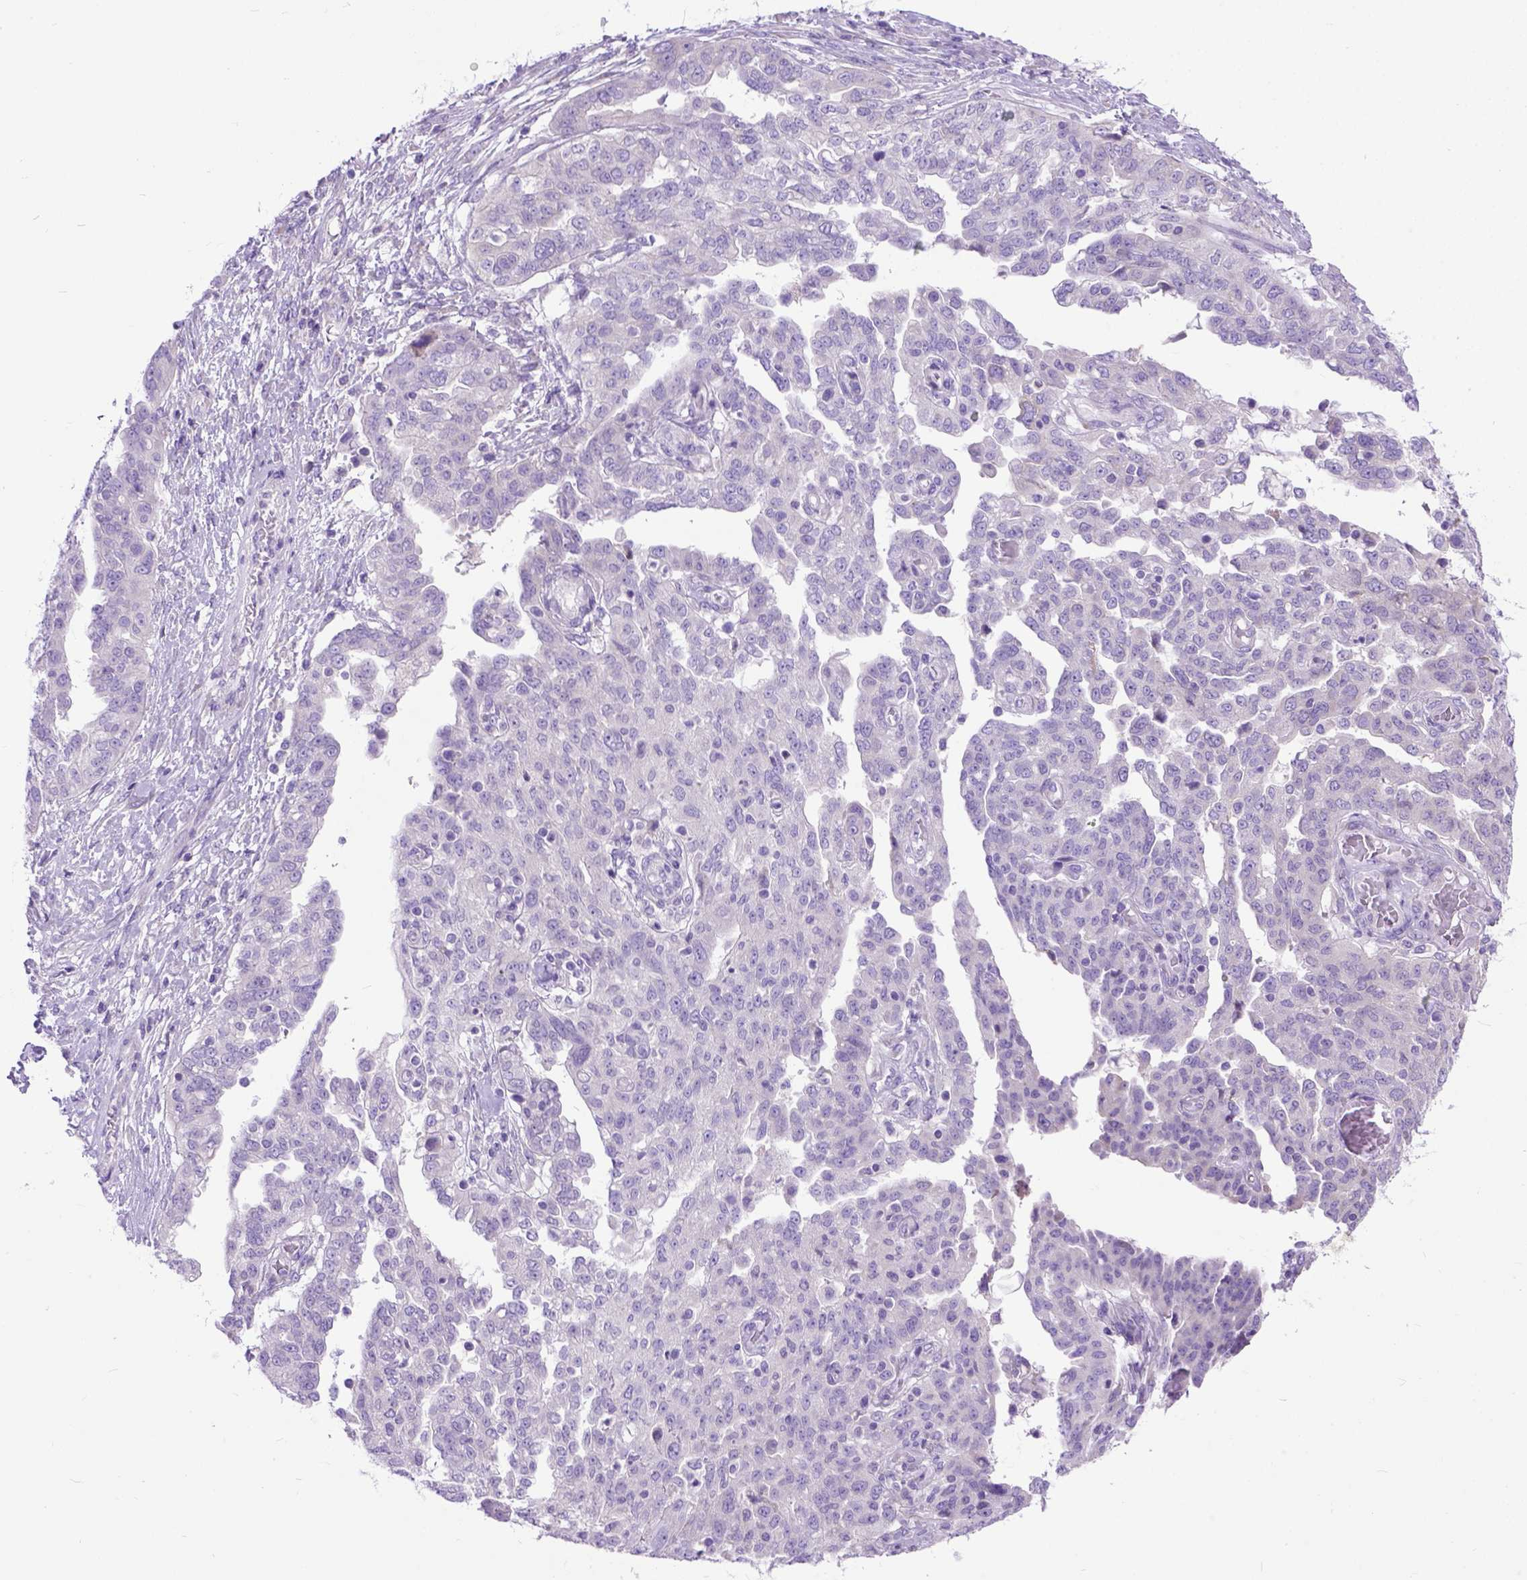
{"staining": {"intensity": "negative", "quantity": "none", "location": "none"}, "tissue": "ovarian cancer", "cell_type": "Tumor cells", "image_type": "cancer", "snomed": [{"axis": "morphology", "description": "Cystadenocarcinoma, serous, NOS"}, {"axis": "topography", "description": "Ovary"}], "caption": "An immunohistochemistry (IHC) histopathology image of ovarian cancer (serous cystadenocarcinoma) is shown. There is no staining in tumor cells of ovarian cancer (serous cystadenocarcinoma).", "gene": "ODAD3", "patient": {"sex": "female", "age": 67}}